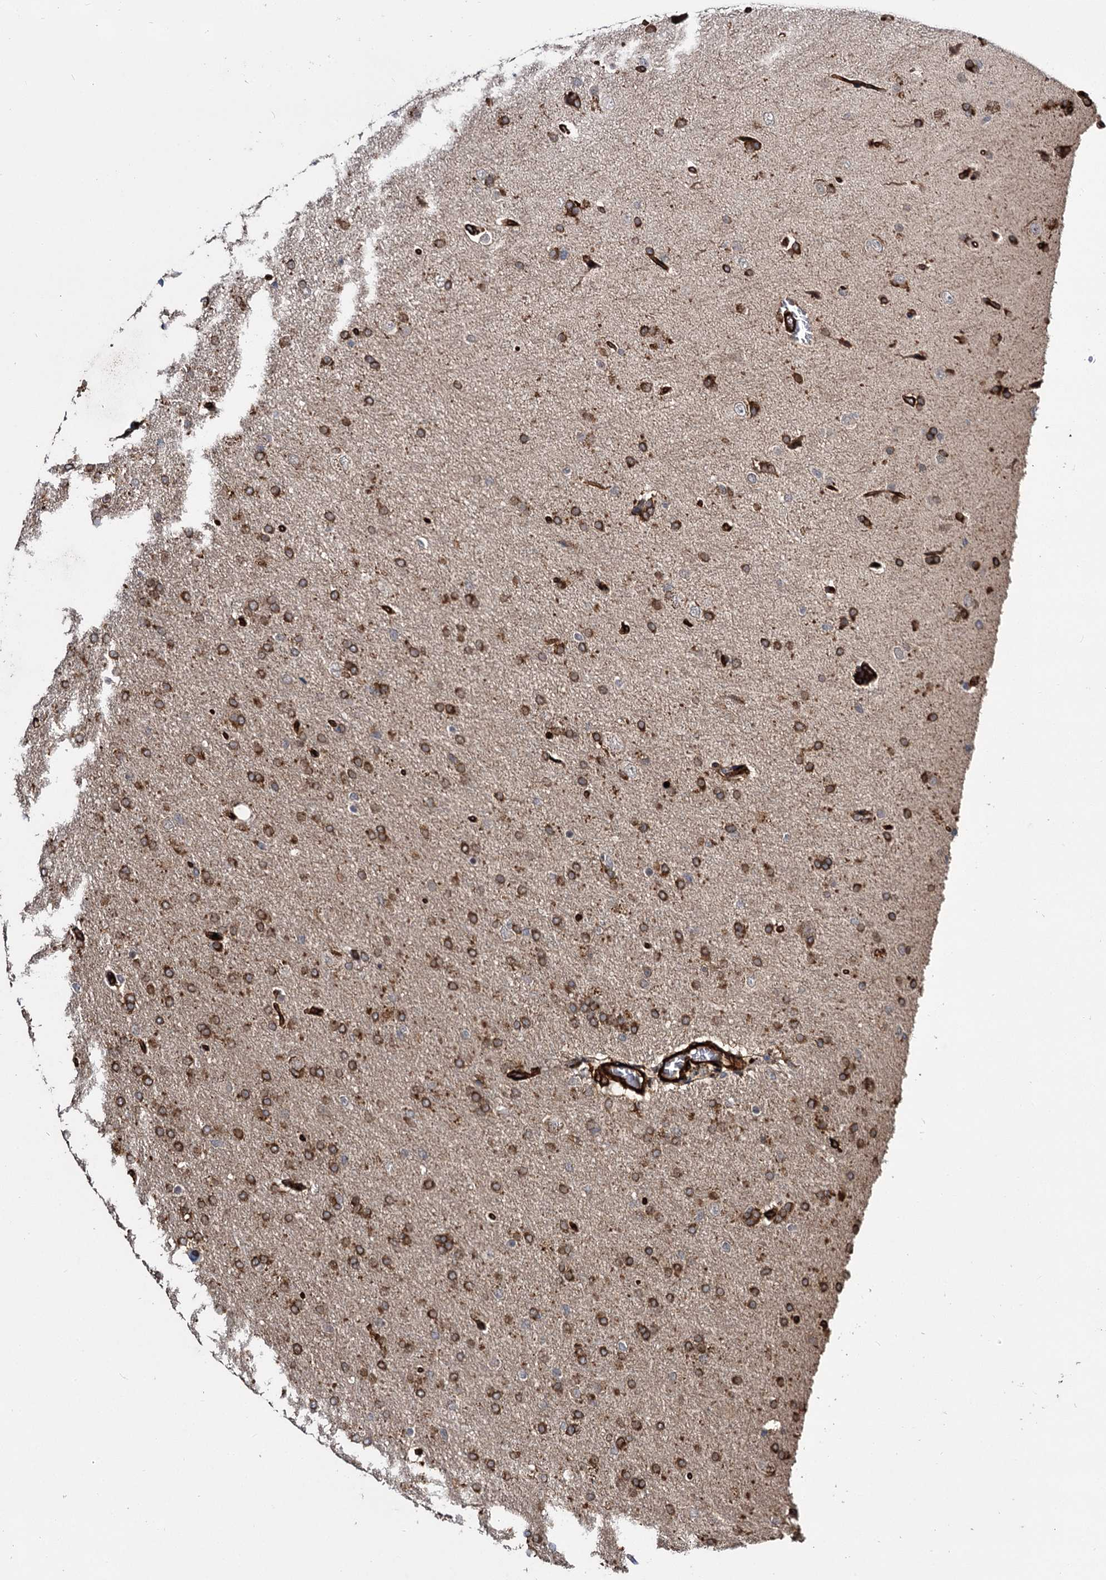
{"staining": {"intensity": "moderate", "quantity": ">75%", "location": "cytoplasmic/membranous"}, "tissue": "glioma", "cell_type": "Tumor cells", "image_type": "cancer", "snomed": [{"axis": "morphology", "description": "Glioma, malignant, High grade"}, {"axis": "topography", "description": "Brain"}], "caption": "Moderate cytoplasmic/membranous protein staining is appreciated in approximately >75% of tumor cells in malignant glioma (high-grade).", "gene": "MYO1C", "patient": {"sex": "male", "age": 72}}